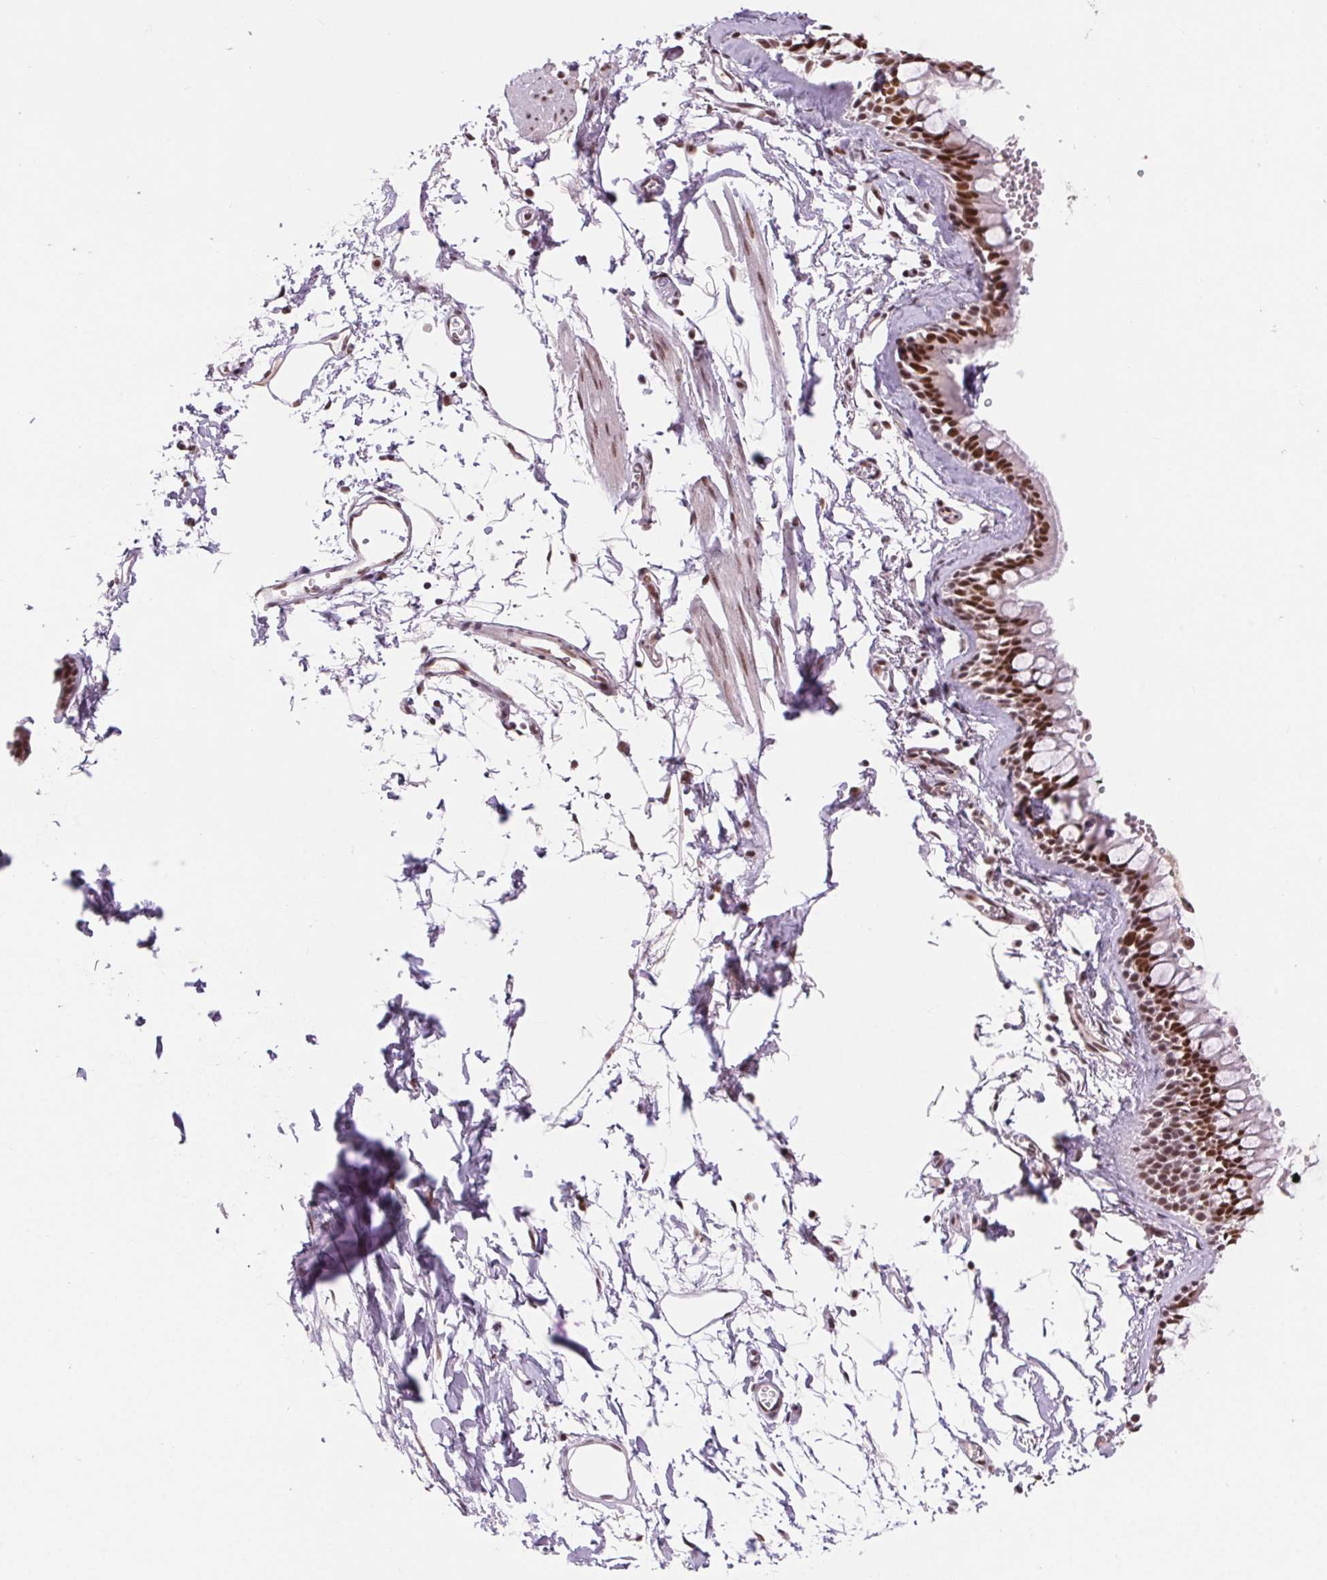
{"staining": {"intensity": "strong", "quantity": ">75%", "location": "nuclear"}, "tissue": "bronchus", "cell_type": "Respiratory epithelial cells", "image_type": "normal", "snomed": [{"axis": "morphology", "description": "Normal tissue, NOS"}, {"axis": "topography", "description": "Cartilage tissue"}, {"axis": "topography", "description": "Bronchus"}], "caption": "Benign bronchus was stained to show a protein in brown. There is high levels of strong nuclear positivity in approximately >75% of respiratory epithelial cells.", "gene": "CD2BP2", "patient": {"sex": "female", "age": 59}}